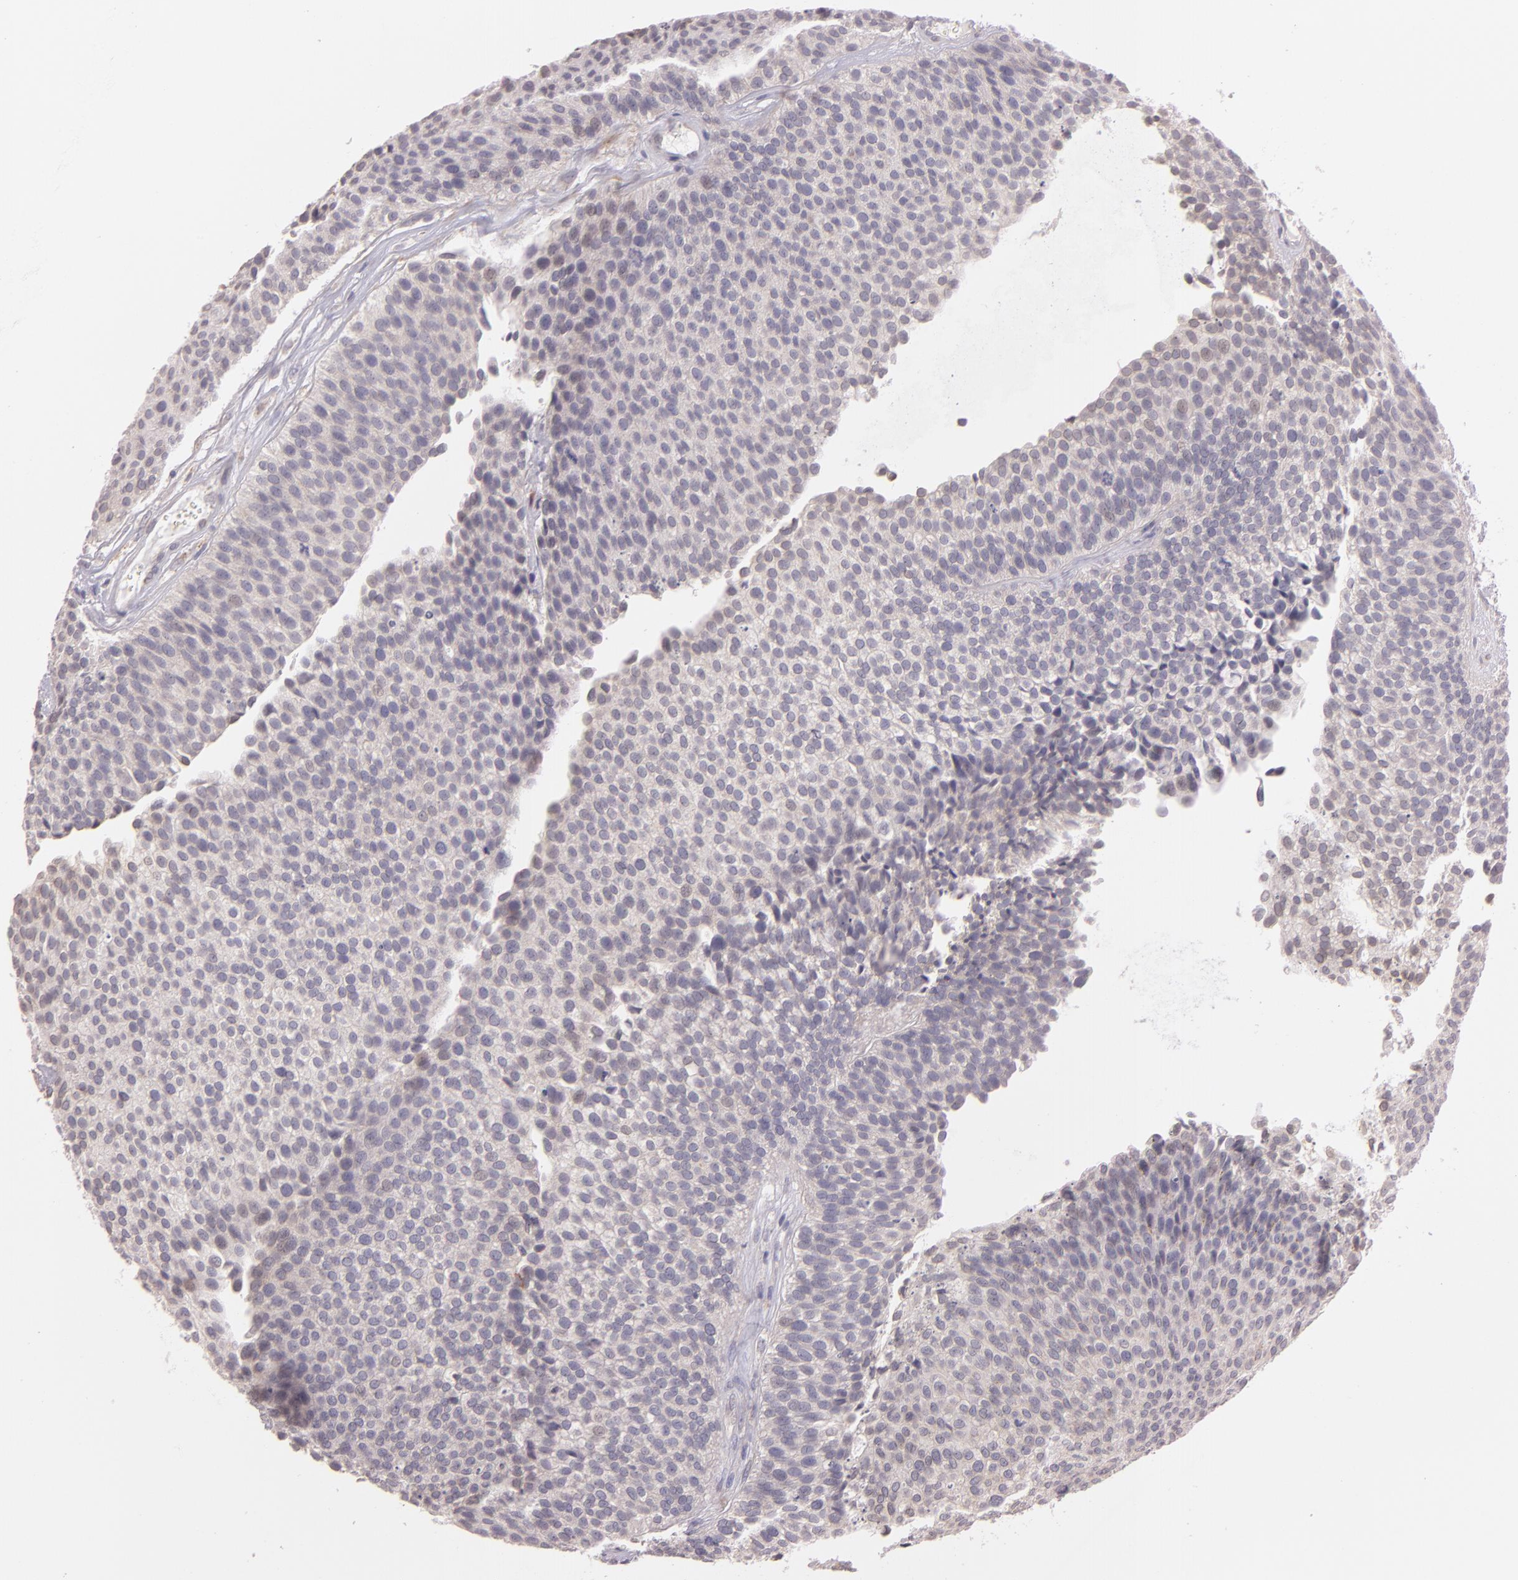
{"staining": {"intensity": "weak", "quantity": ">75%", "location": "cytoplasmic/membranous"}, "tissue": "urothelial cancer", "cell_type": "Tumor cells", "image_type": "cancer", "snomed": [{"axis": "morphology", "description": "Urothelial carcinoma, Low grade"}, {"axis": "topography", "description": "Urinary bladder"}], "caption": "Human urothelial cancer stained for a protein (brown) shows weak cytoplasmic/membranous positive expression in approximately >75% of tumor cells.", "gene": "LGMN", "patient": {"sex": "male", "age": 84}}